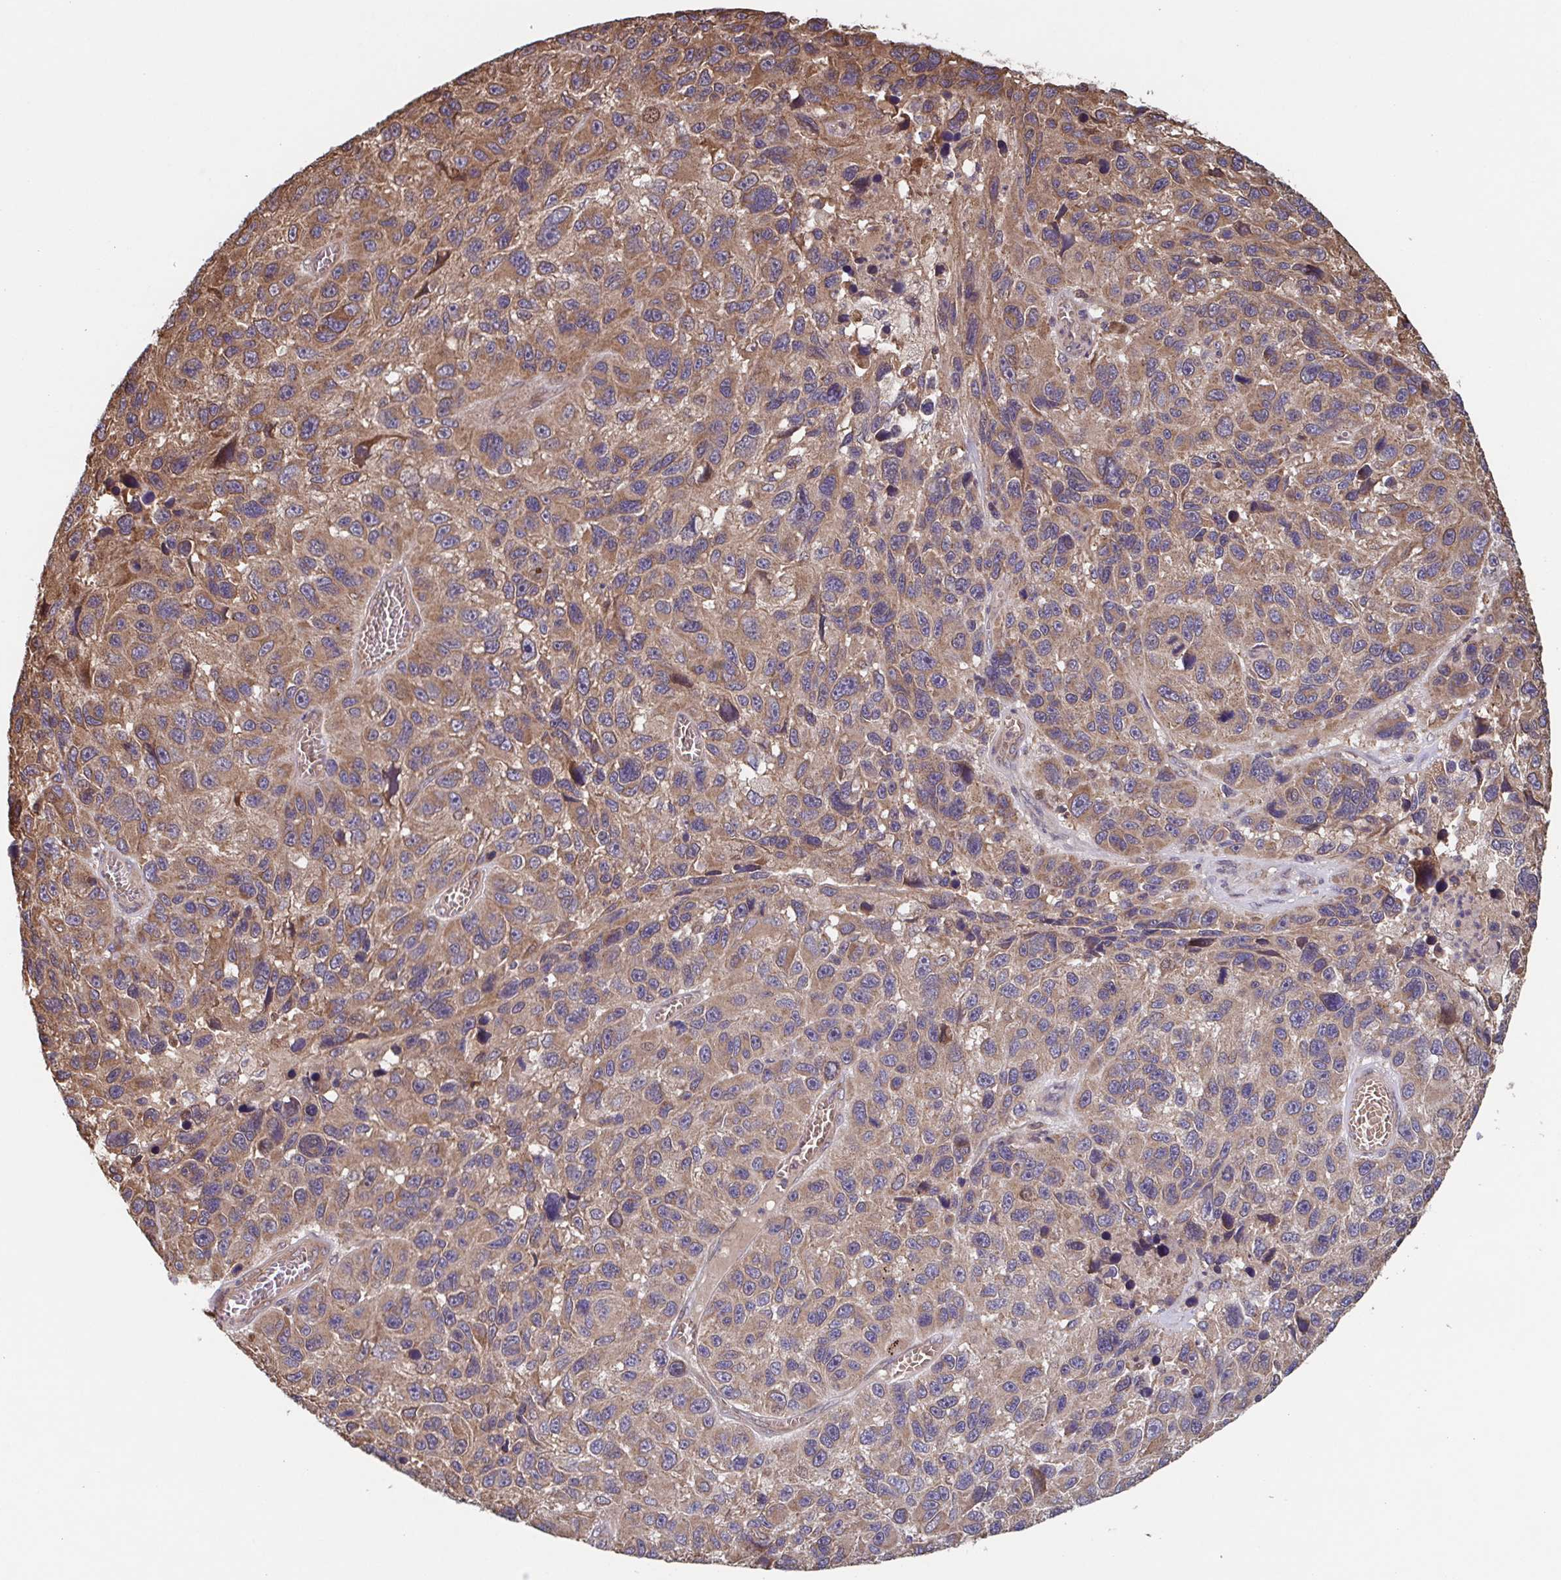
{"staining": {"intensity": "moderate", "quantity": ">75%", "location": "cytoplasmic/membranous"}, "tissue": "melanoma", "cell_type": "Tumor cells", "image_type": "cancer", "snomed": [{"axis": "morphology", "description": "Malignant melanoma, NOS"}, {"axis": "topography", "description": "Skin"}], "caption": "This is an image of immunohistochemistry staining of melanoma, which shows moderate expression in the cytoplasmic/membranous of tumor cells.", "gene": "COPB1", "patient": {"sex": "male", "age": 53}}